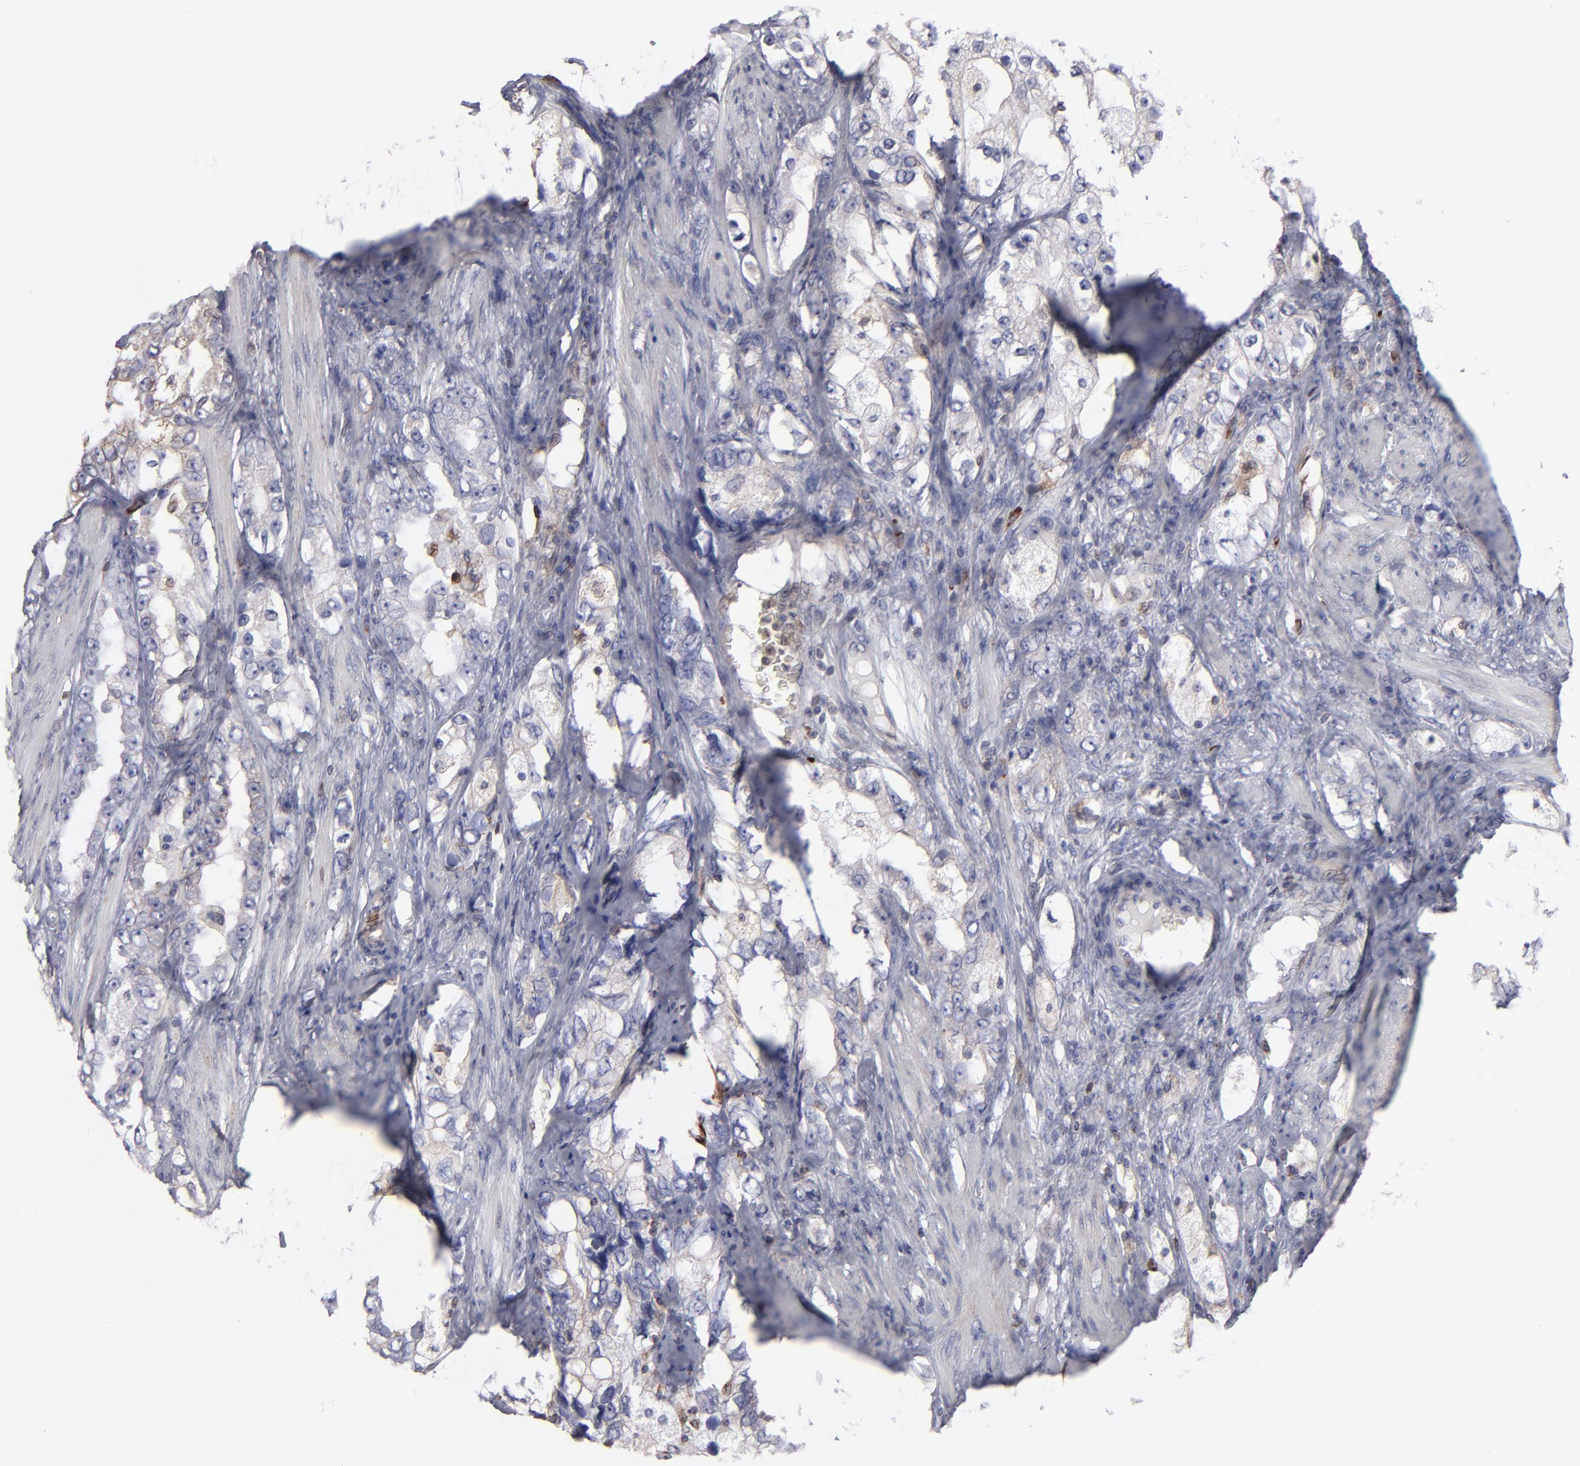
{"staining": {"intensity": "weak", "quantity": "<25%", "location": "cytoplasmic/membranous"}, "tissue": "prostate cancer", "cell_type": "Tumor cells", "image_type": "cancer", "snomed": [{"axis": "morphology", "description": "Adenocarcinoma, High grade"}, {"axis": "topography", "description": "Prostate"}], "caption": "Protein analysis of prostate high-grade adenocarcinoma displays no significant expression in tumor cells.", "gene": "TMX1", "patient": {"sex": "male", "age": 63}}